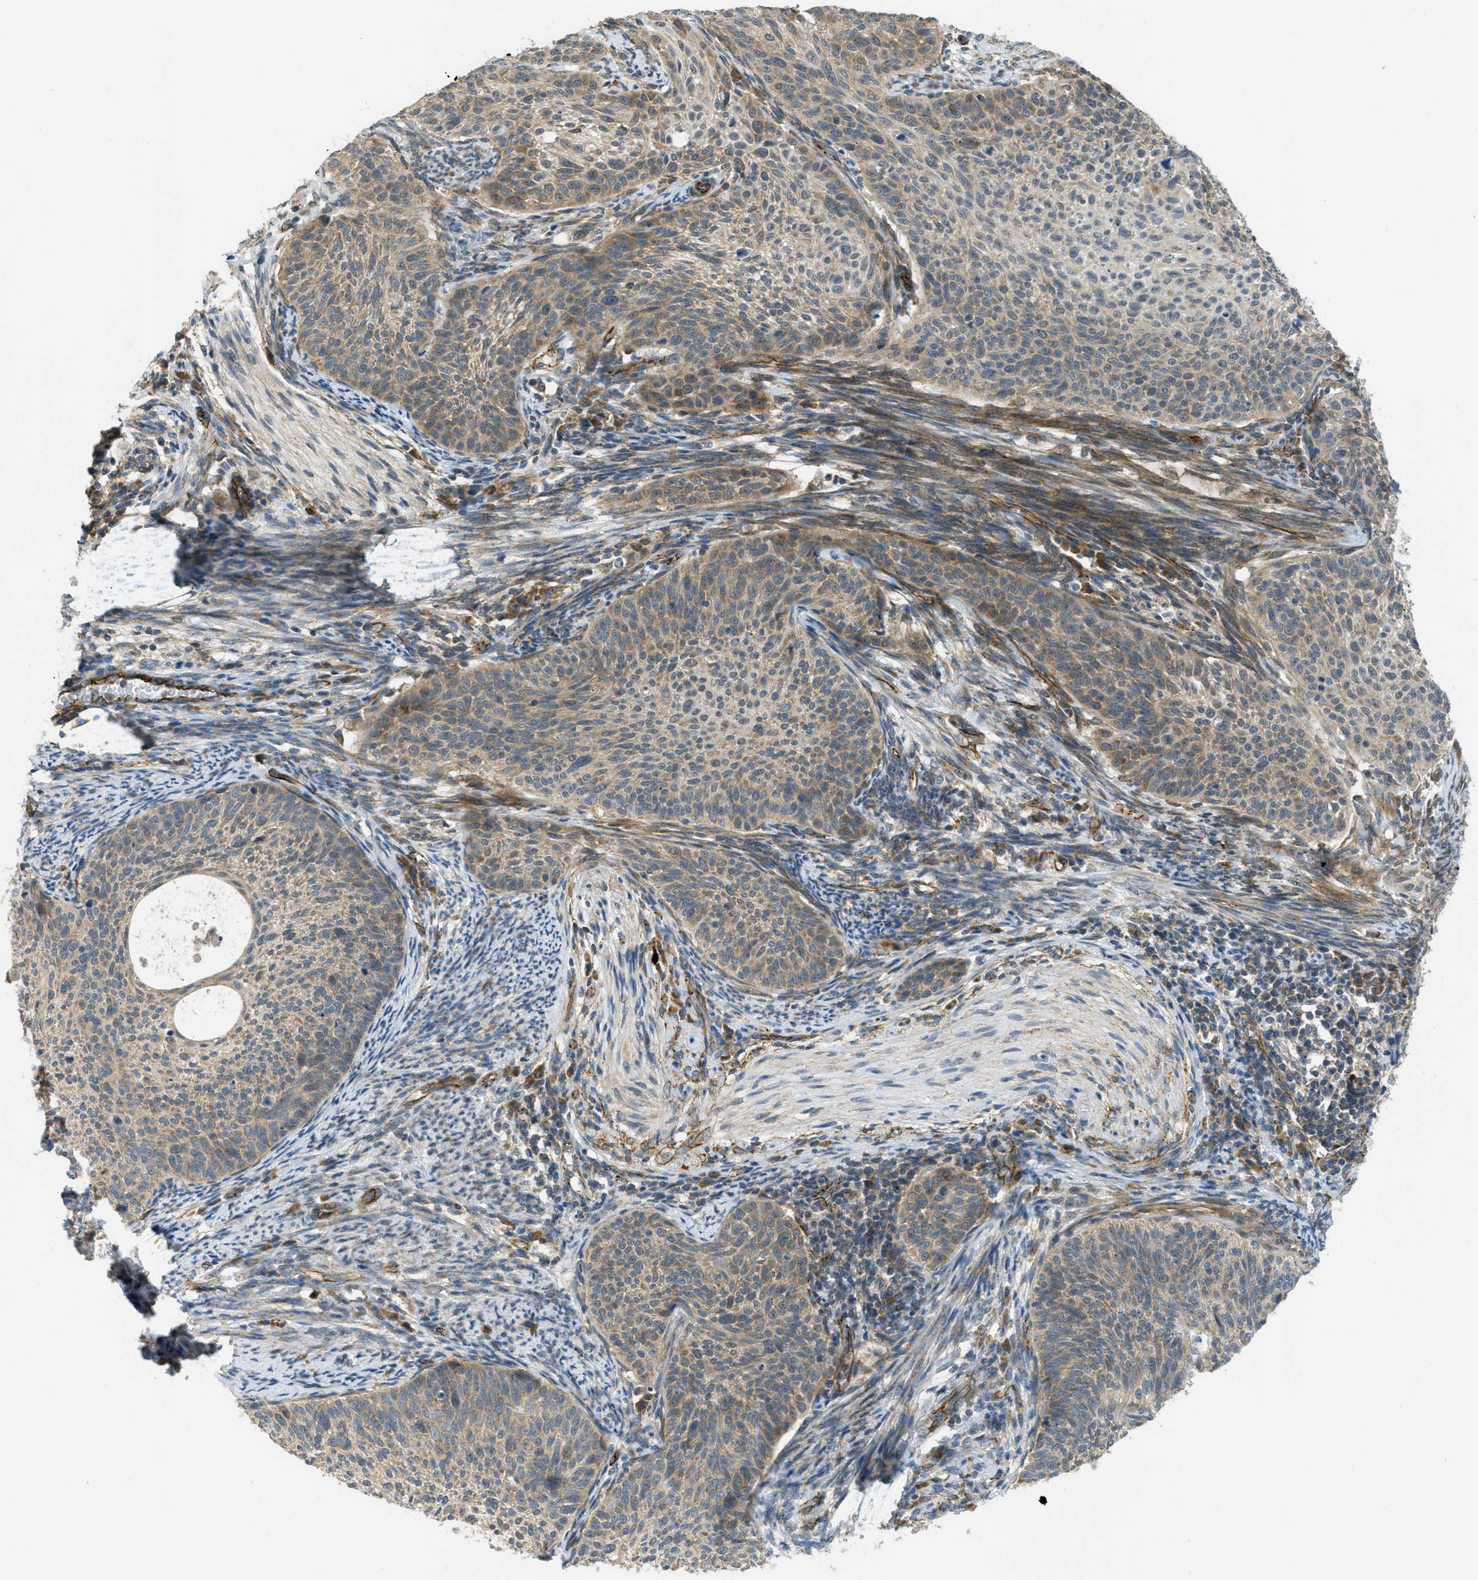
{"staining": {"intensity": "weak", "quantity": ">75%", "location": "cytoplasmic/membranous"}, "tissue": "cervical cancer", "cell_type": "Tumor cells", "image_type": "cancer", "snomed": [{"axis": "morphology", "description": "Squamous cell carcinoma, NOS"}, {"axis": "topography", "description": "Cervix"}], "caption": "Cervical squamous cell carcinoma was stained to show a protein in brown. There is low levels of weak cytoplasmic/membranous staining in about >75% of tumor cells. (DAB (3,3'-diaminobenzidine) IHC with brightfield microscopy, high magnification).", "gene": "JCAD", "patient": {"sex": "female", "age": 70}}